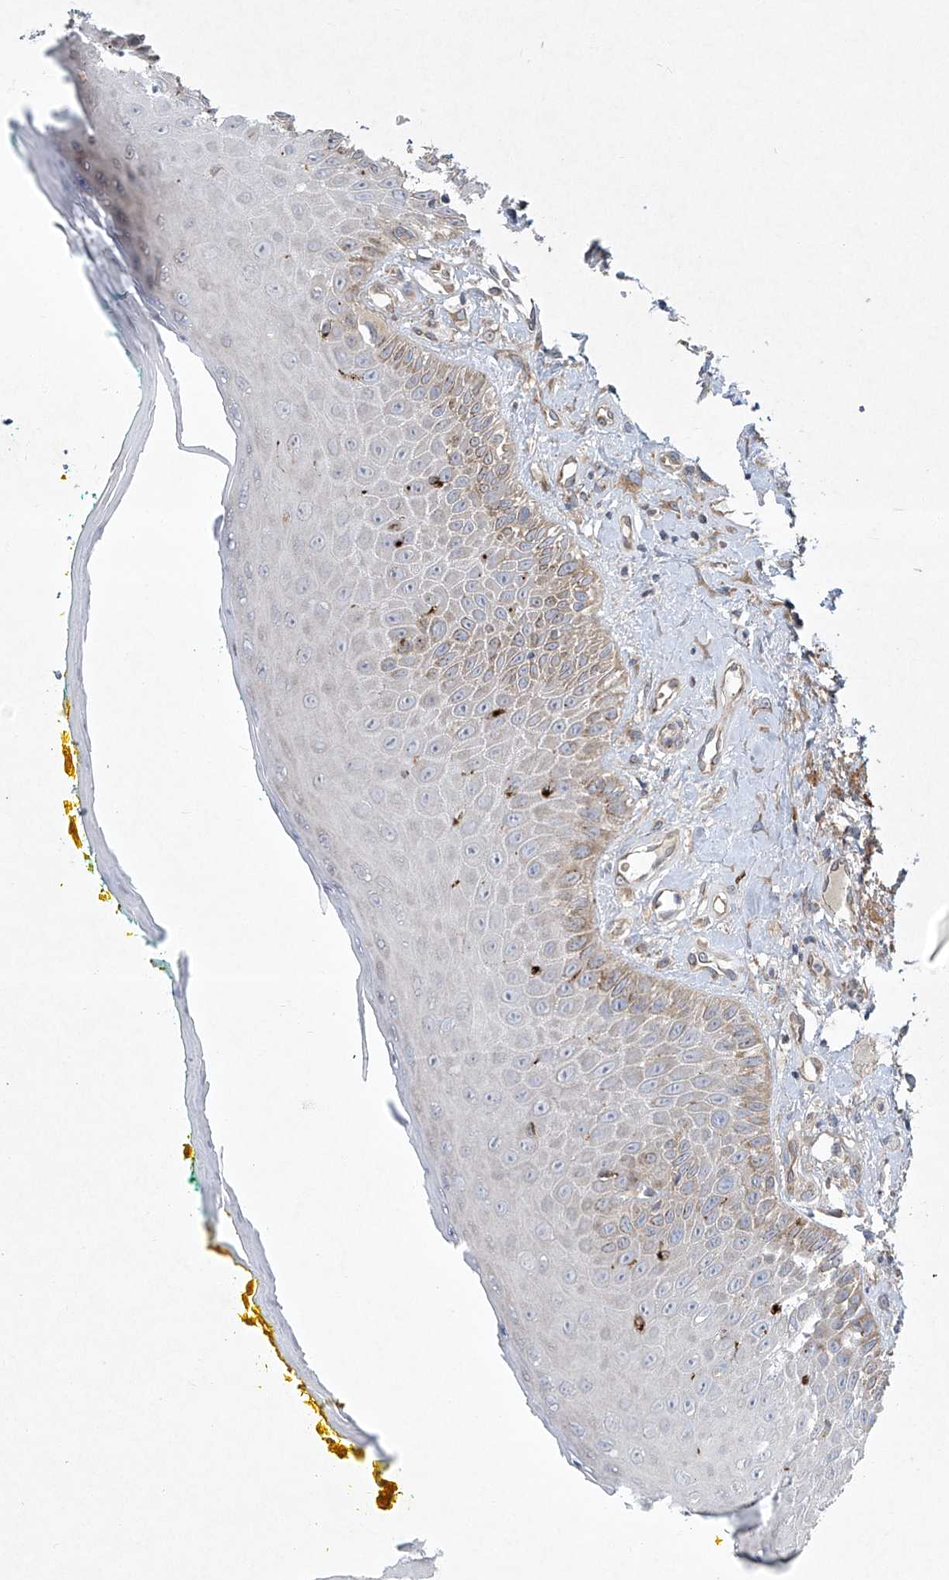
{"staining": {"intensity": "weak", "quantity": "25%-75%", "location": "cytoplasmic/membranous"}, "tissue": "oral mucosa", "cell_type": "Squamous epithelial cells", "image_type": "normal", "snomed": [{"axis": "morphology", "description": "Normal tissue, NOS"}, {"axis": "topography", "description": "Oral tissue"}], "caption": "Unremarkable oral mucosa was stained to show a protein in brown. There is low levels of weak cytoplasmic/membranous positivity in approximately 25%-75% of squamous epithelial cells. The protein is shown in brown color, while the nuclei are stained blue.", "gene": "TJAP1", "patient": {"sex": "female", "age": 70}}